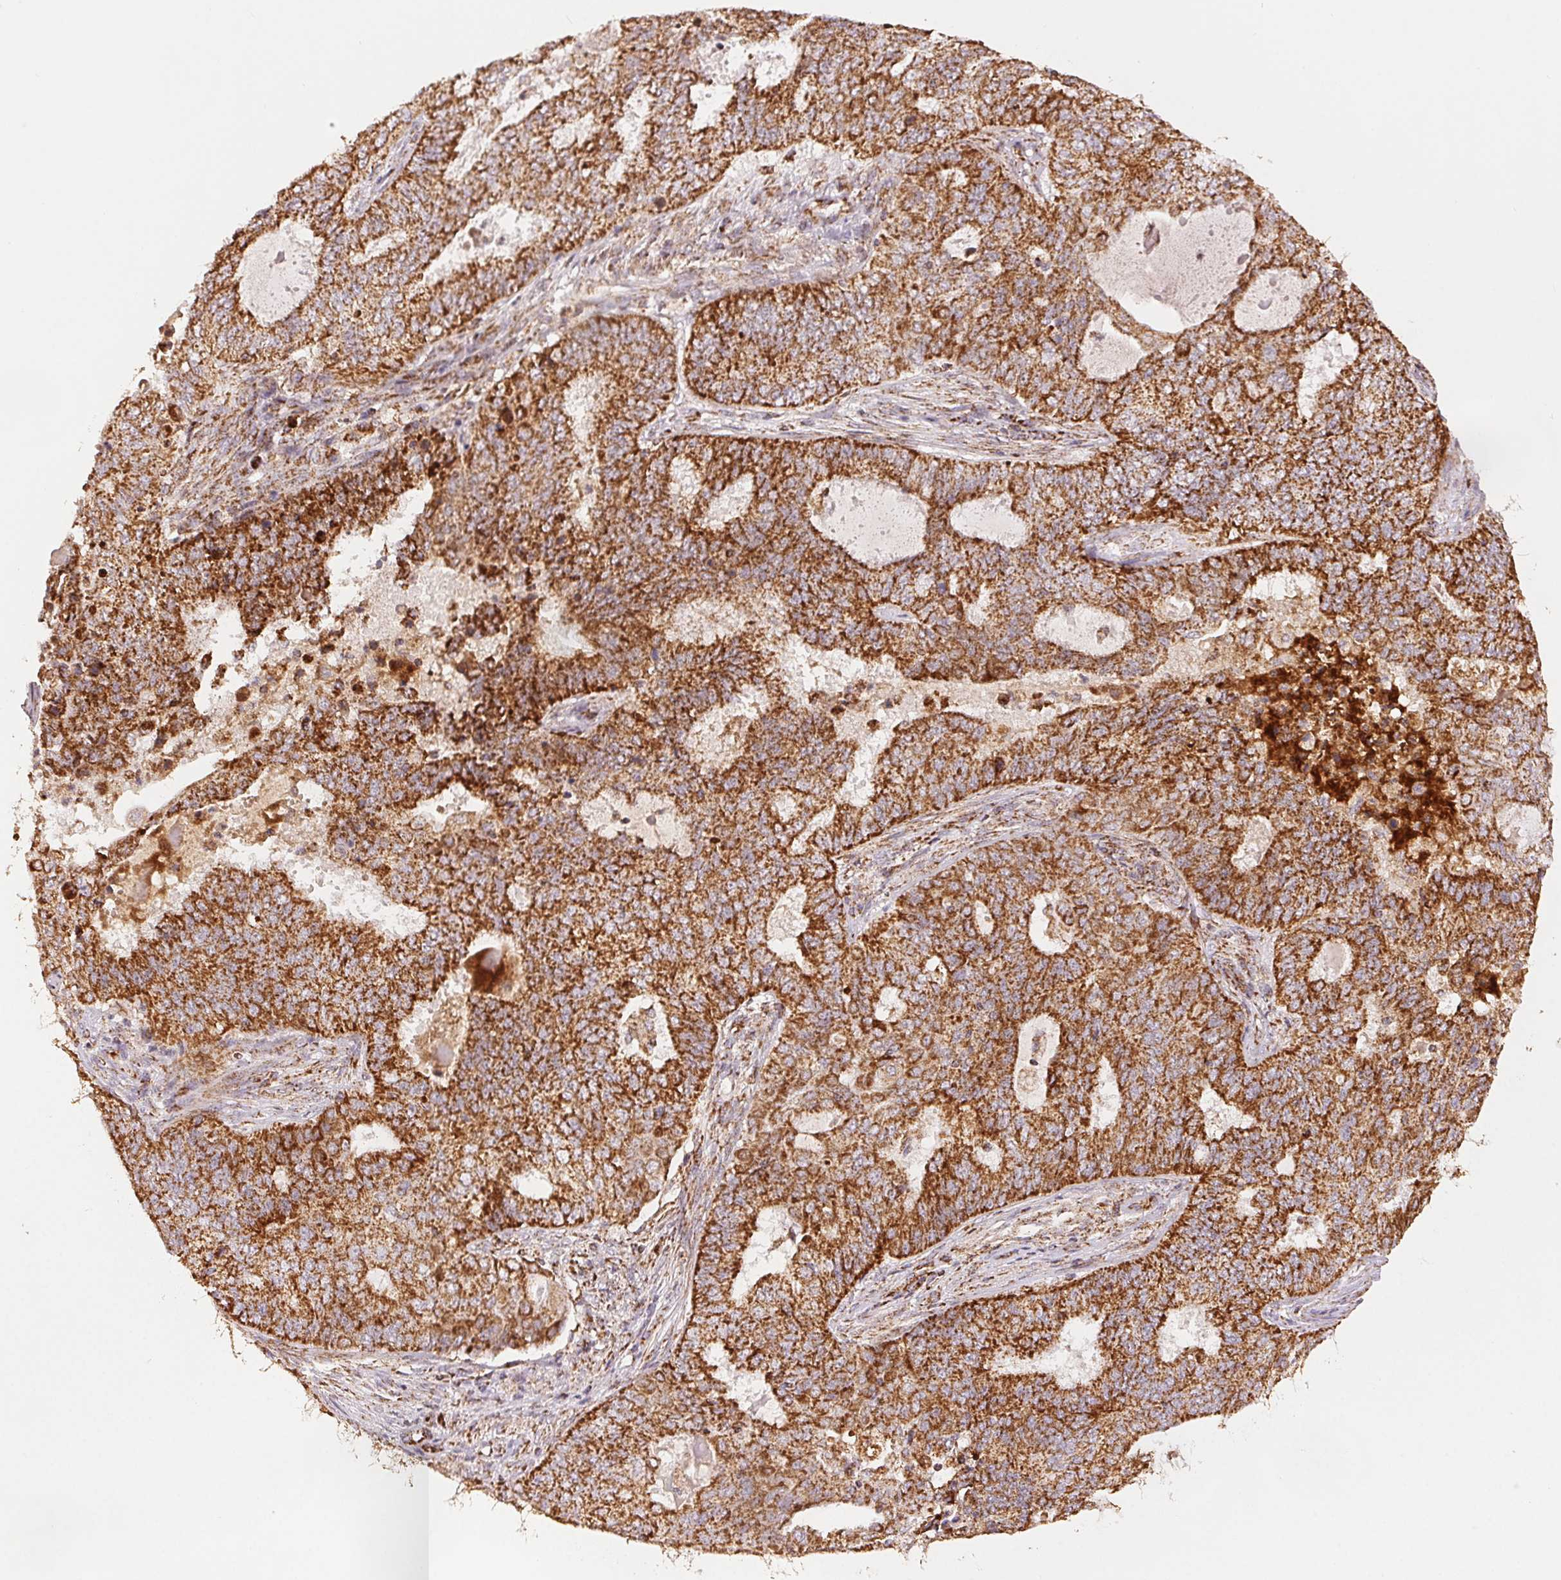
{"staining": {"intensity": "moderate", "quantity": ">75%", "location": "cytoplasmic/membranous"}, "tissue": "endometrial cancer", "cell_type": "Tumor cells", "image_type": "cancer", "snomed": [{"axis": "morphology", "description": "Adenocarcinoma, NOS"}, {"axis": "topography", "description": "Endometrium"}], "caption": "Moderate cytoplasmic/membranous protein staining is appreciated in approximately >75% of tumor cells in endometrial cancer (adenocarcinoma).", "gene": "SDHB", "patient": {"sex": "female", "age": 62}}